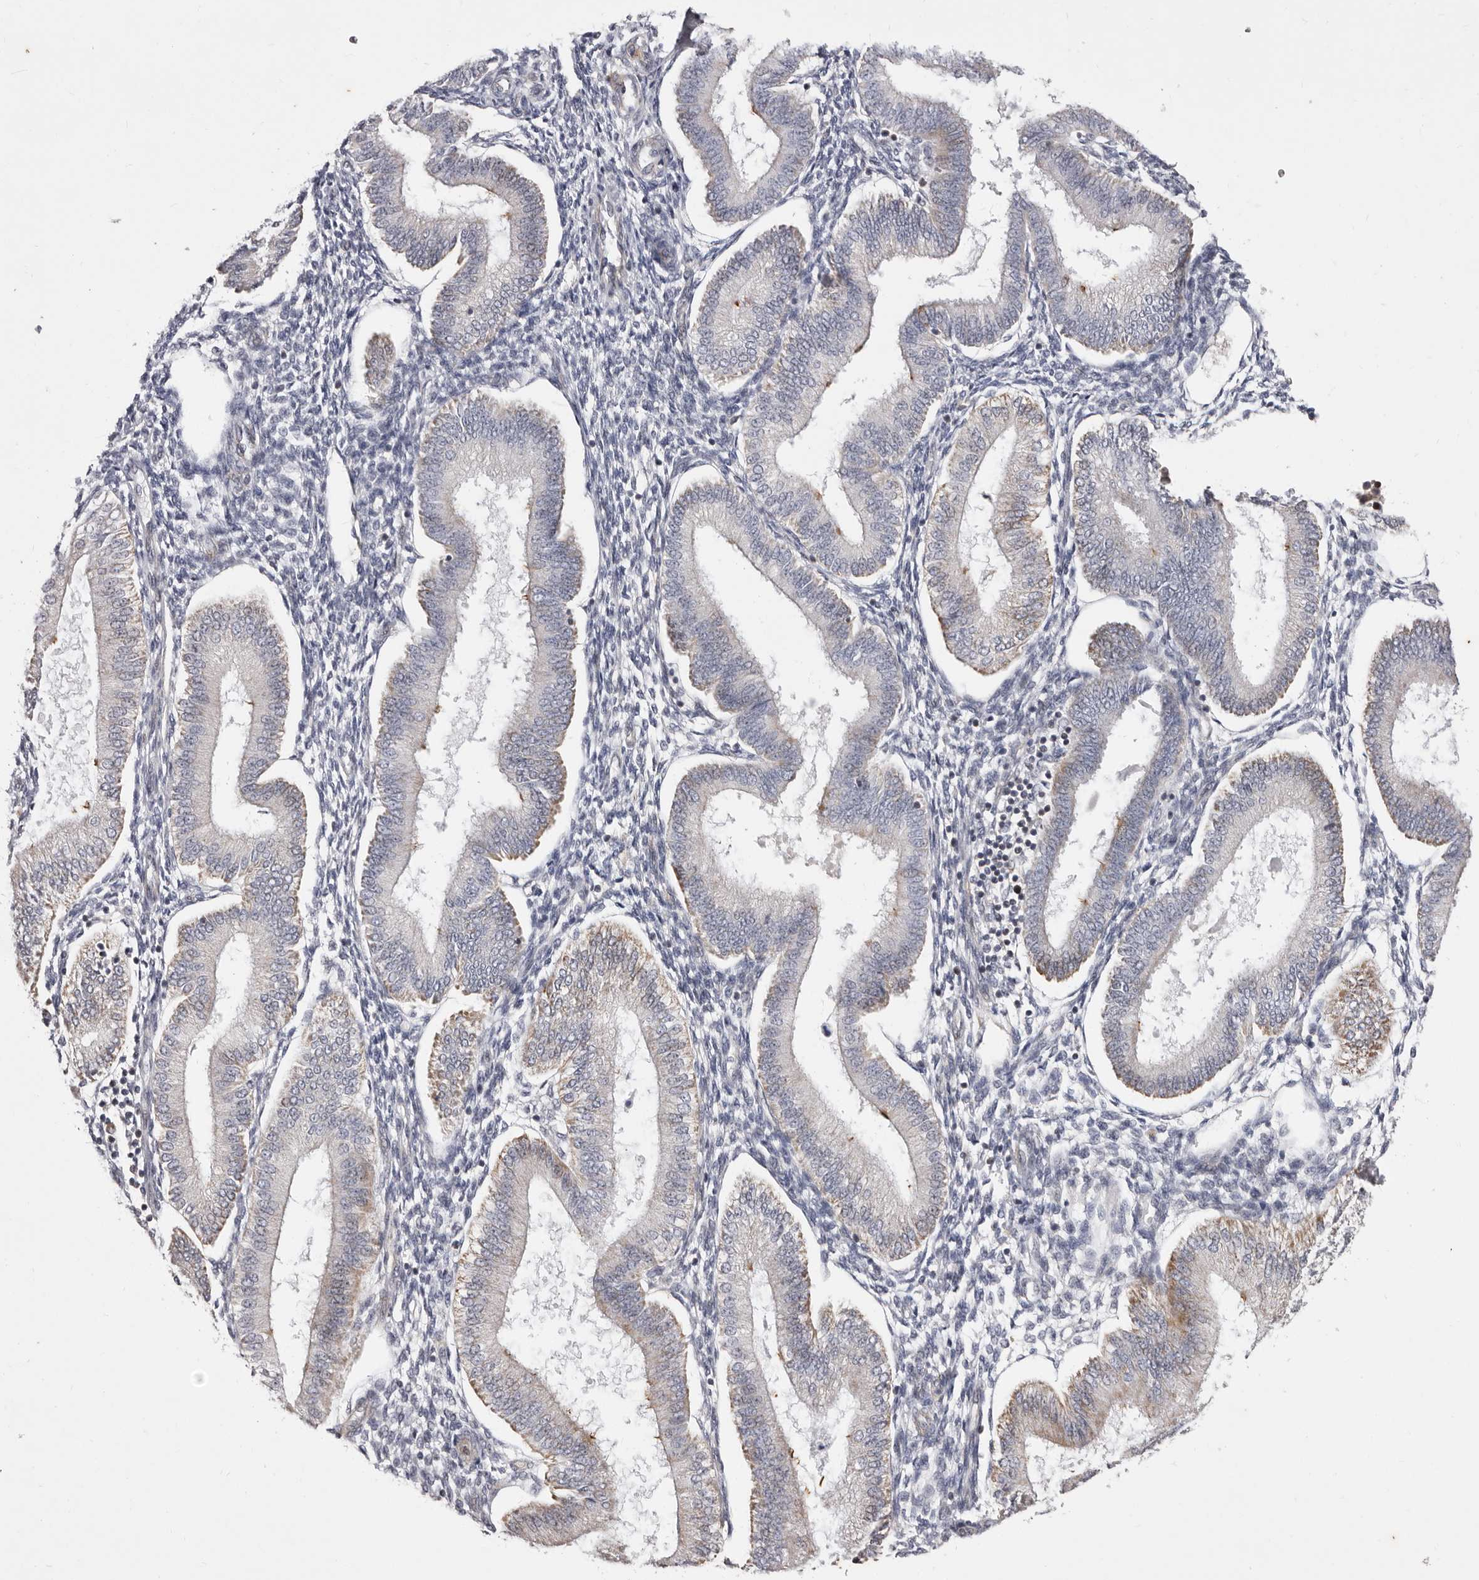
{"staining": {"intensity": "weak", "quantity": "<25%", "location": "cytoplasmic/membranous"}, "tissue": "endometrium", "cell_type": "Cells in endometrial stroma", "image_type": "normal", "snomed": [{"axis": "morphology", "description": "Normal tissue, NOS"}, {"axis": "topography", "description": "Endometrium"}], "caption": "The image displays no significant staining in cells in endometrial stroma of endometrium.", "gene": "TIMM17B", "patient": {"sex": "female", "age": 39}}